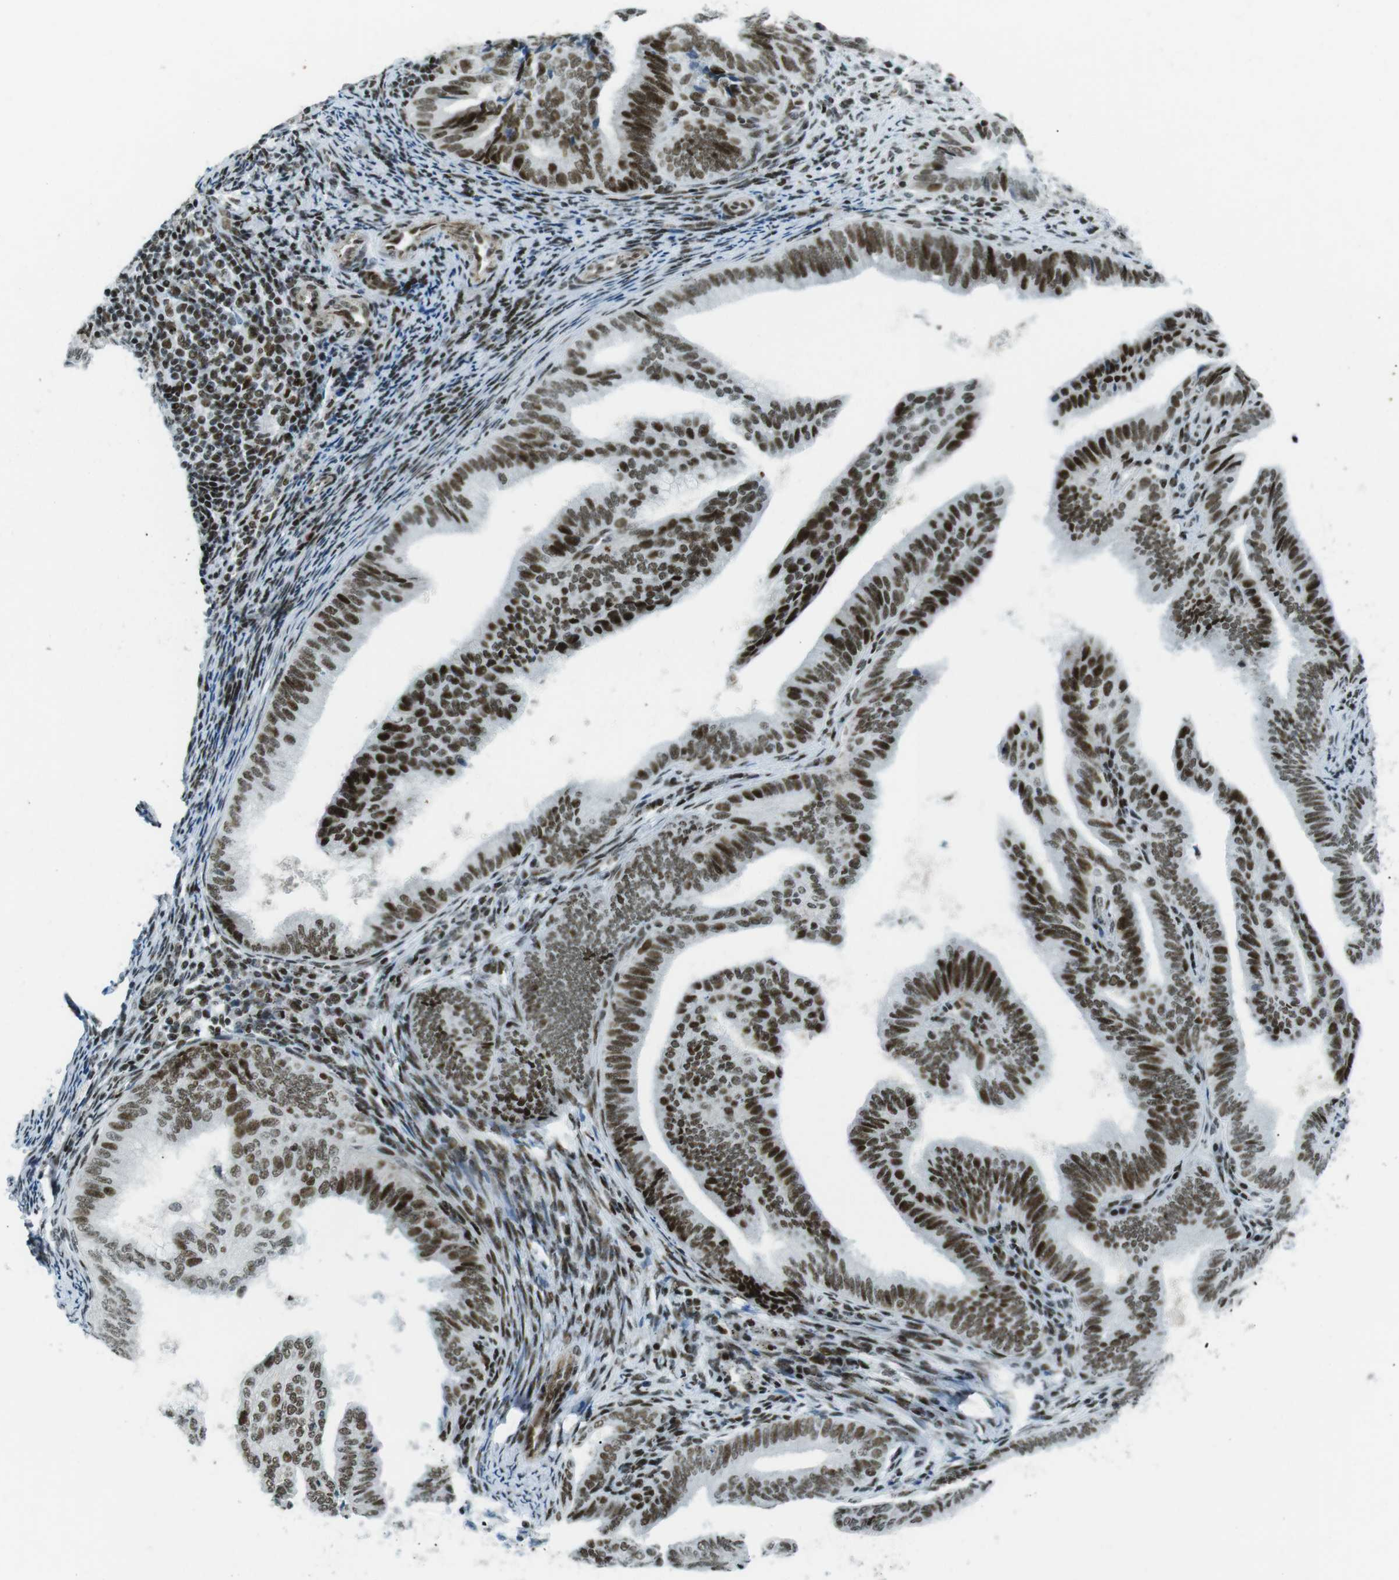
{"staining": {"intensity": "strong", "quantity": ">75%", "location": "nuclear"}, "tissue": "endometrial cancer", "cell_type": "Tumor cells", "image_type": "cancer", "snomed": [{"axis": "morphology", "description": "Adenocarcinoma, NOS"}, {"axis": "topography", "description": "Endometrium"}], "caption": "Approximately >75% of tumor cells in human endometrial adenocarcinoma display strong nuclear protein expression as visualized by brown immunohistochemical staining.", "gene": "ARID1A", "patient": {"sex": "female", "age": 58}}